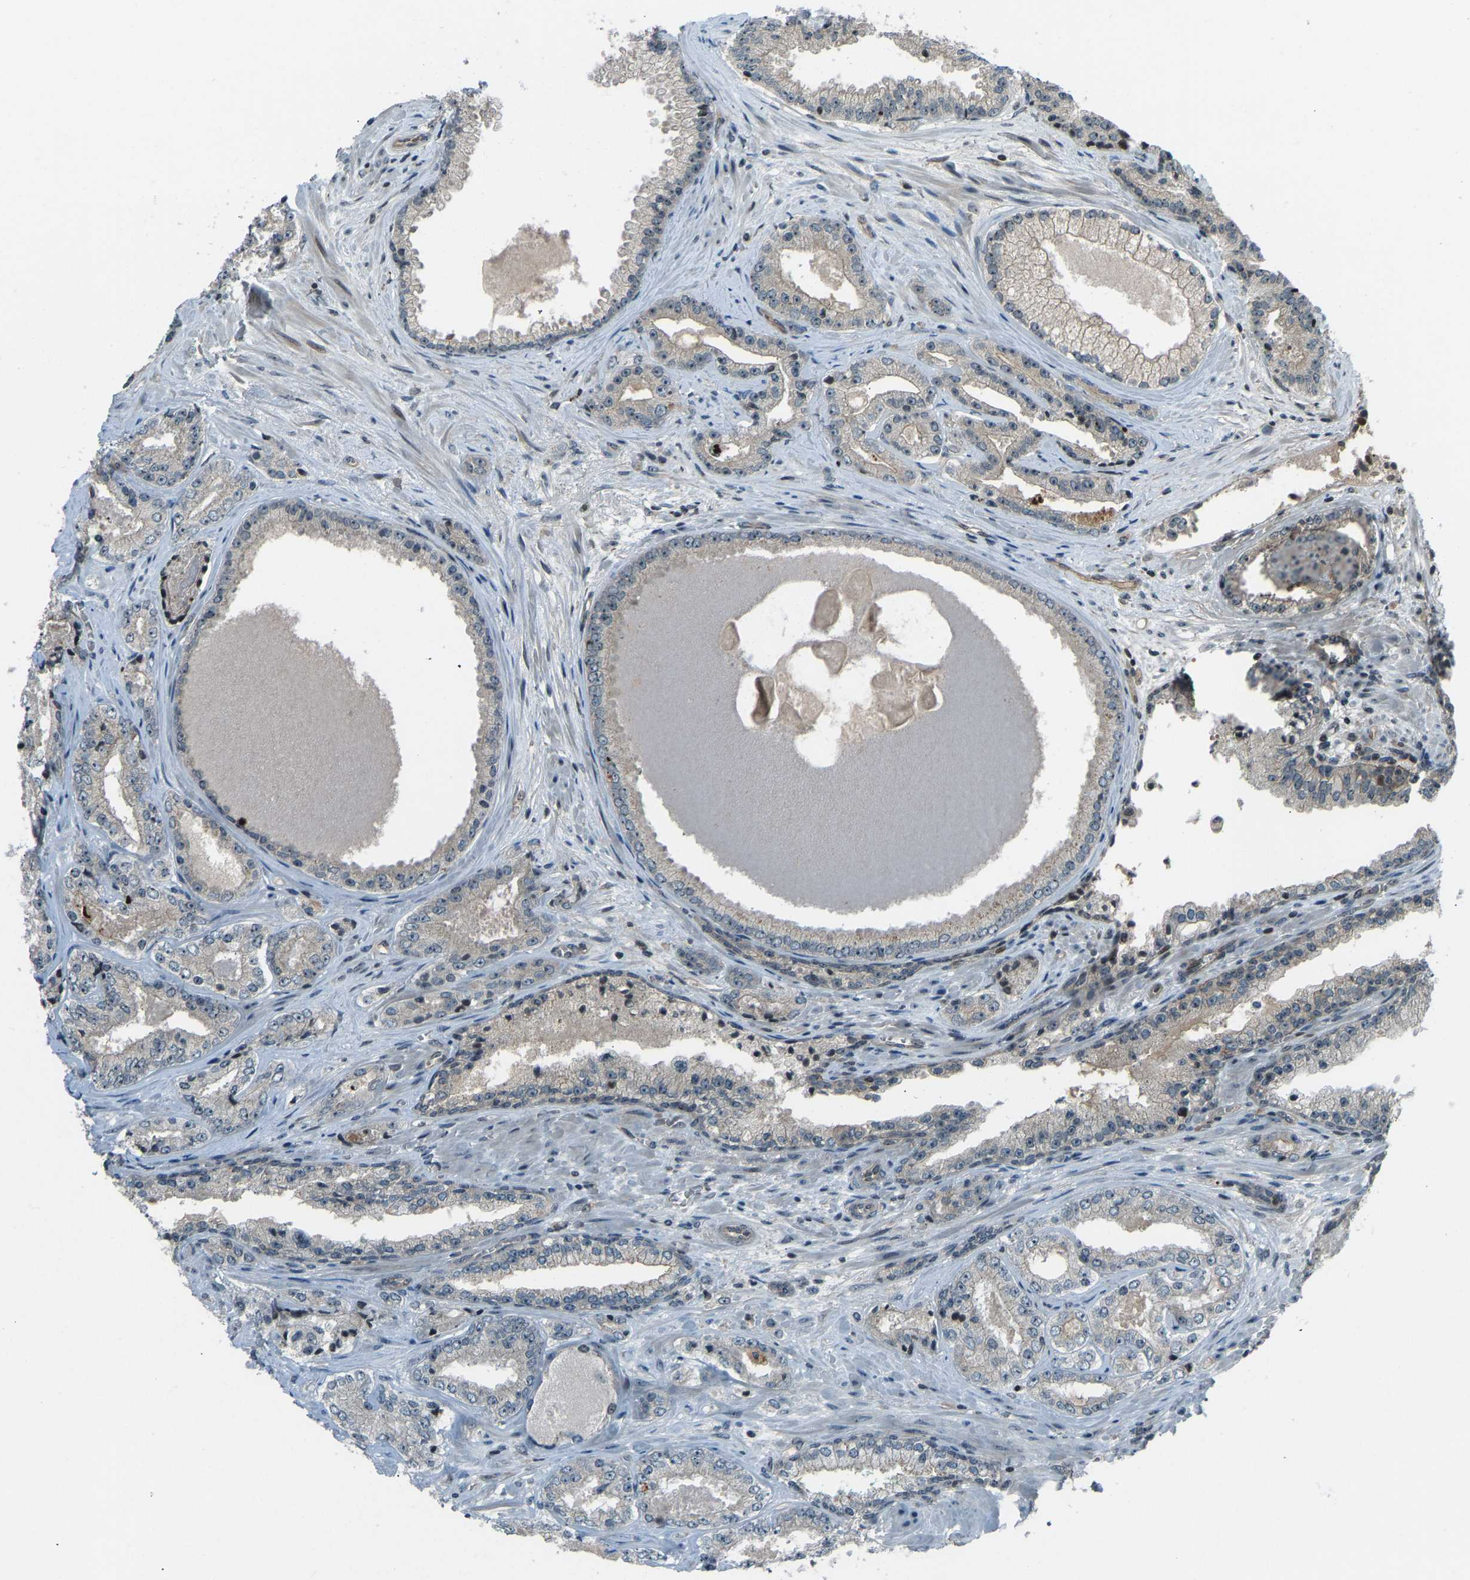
{"staining": {"intensity": "weak", "quantity": "25%-75%", "location": "cytoplasmic/membranous"}, "tissue": "prostate cancer", "cell_type": "Tumor cells", "image_type": "cancer", "snomed": [{"axis": "morphology", "description": "Adenocarcinoma, High grade"}, {"axis": "topography", "description": "Prostate"}], "caption": "Immunohistochemistry (IHC) of prostate cancer exhibits low levels of weak cytoplasmic/membranous positivity in about 25%-75% of tumor cells. Using DAB (brown) and hematoxylin (blue) stains, captured at high magnification using brightfield microscopy.", "gene": "SVOPL", "patient": {"sex": "male", "age": 71}}